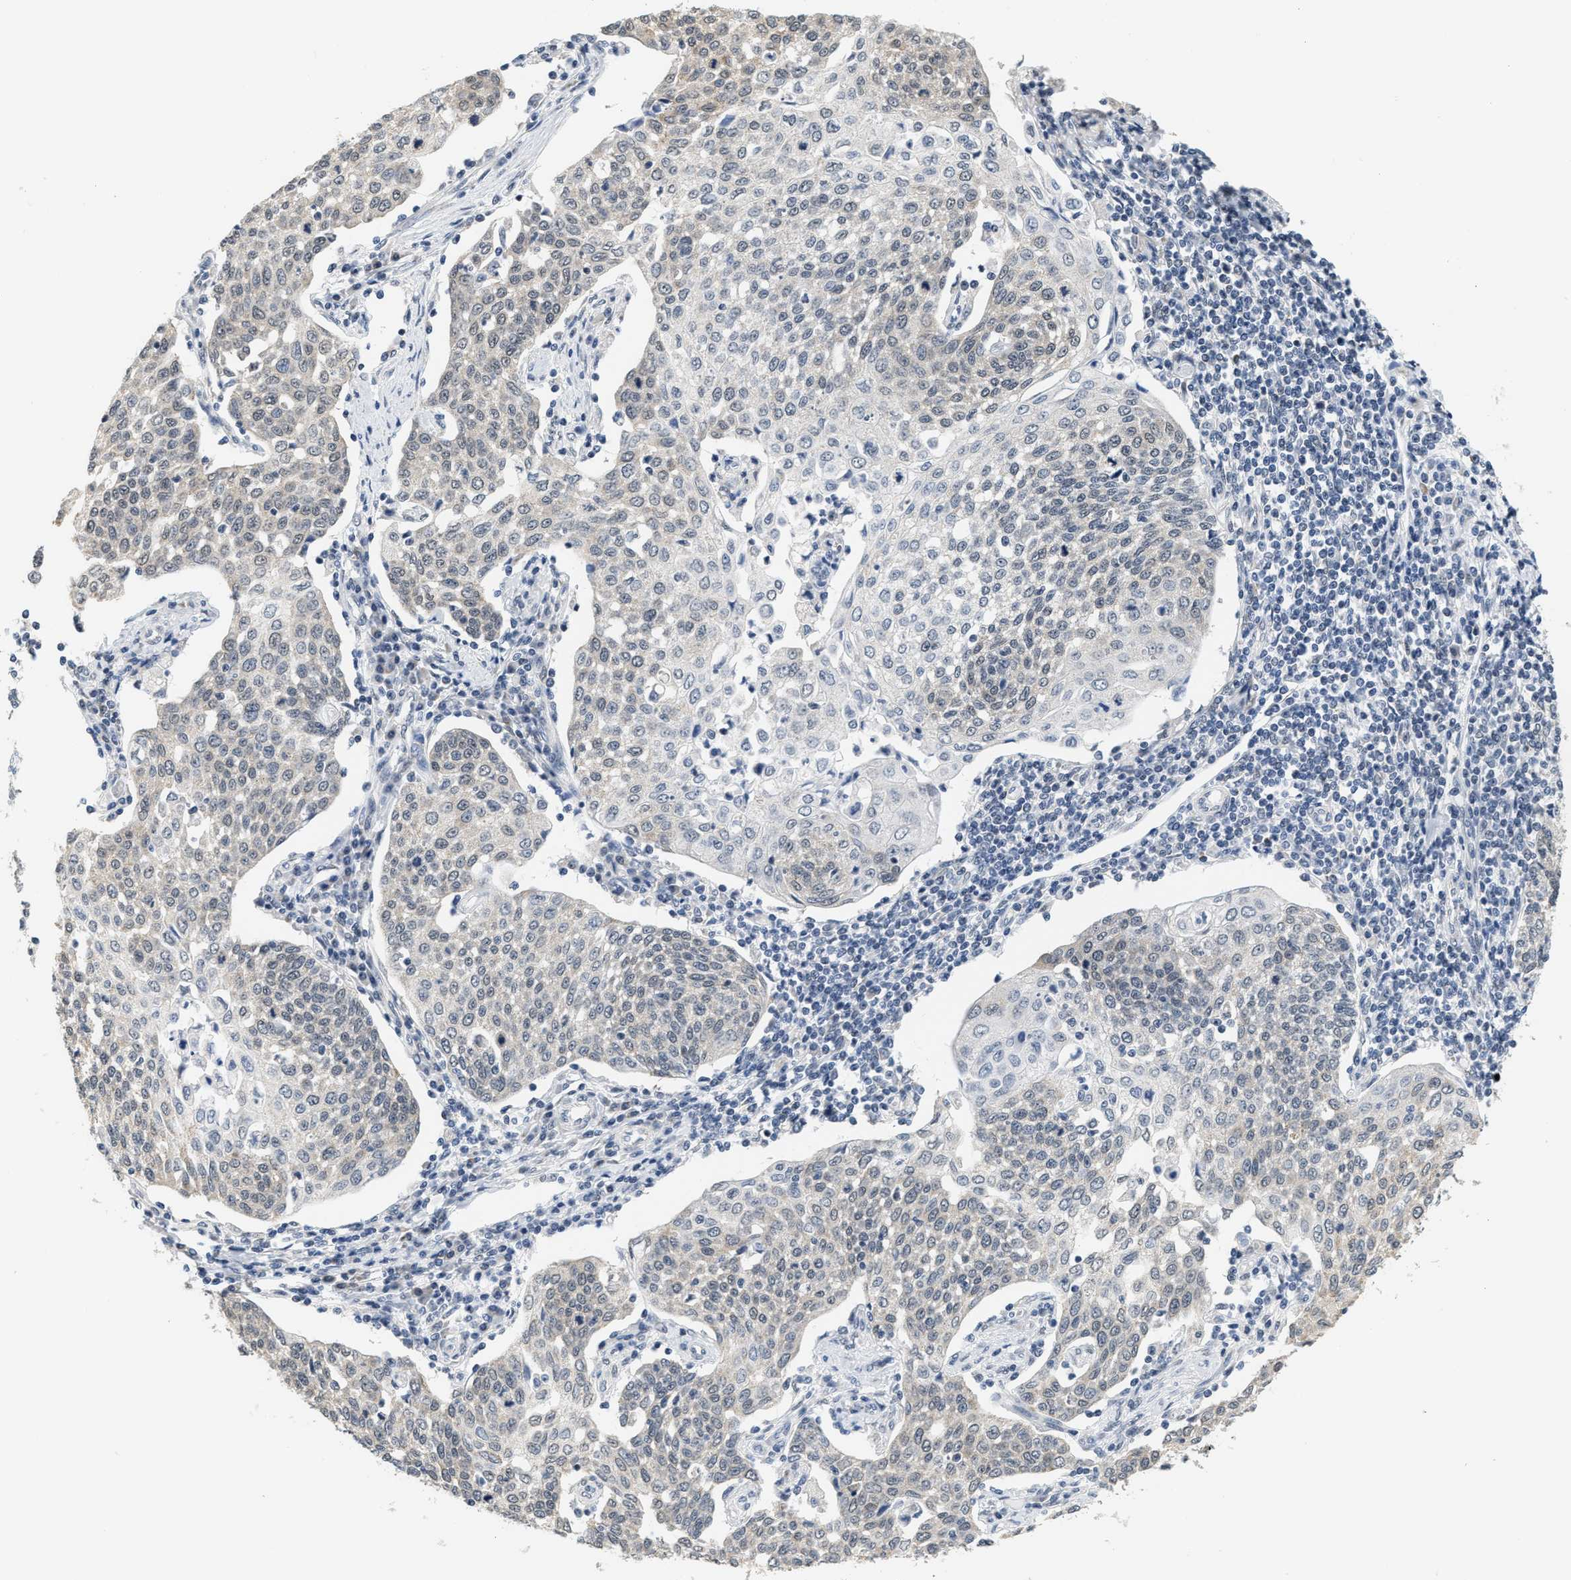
{"staining": {"intensity": "negative", "quantity": "none", "location": "none"}, "tissue": "cervical cancer", "cell_type": "Tumor cells", "image_type": "cancer", "snomed": [{"axis": "morphology", "description": "Squamous cell carcinoma, NOS"}, {"axis": "topography", "description": "Cervix"}], "caption": "Tumor cells are negative for protein expression in human cervical cancer.", "gene": "GIGYF1", "patient": {"sex": "female", "age": 34}}